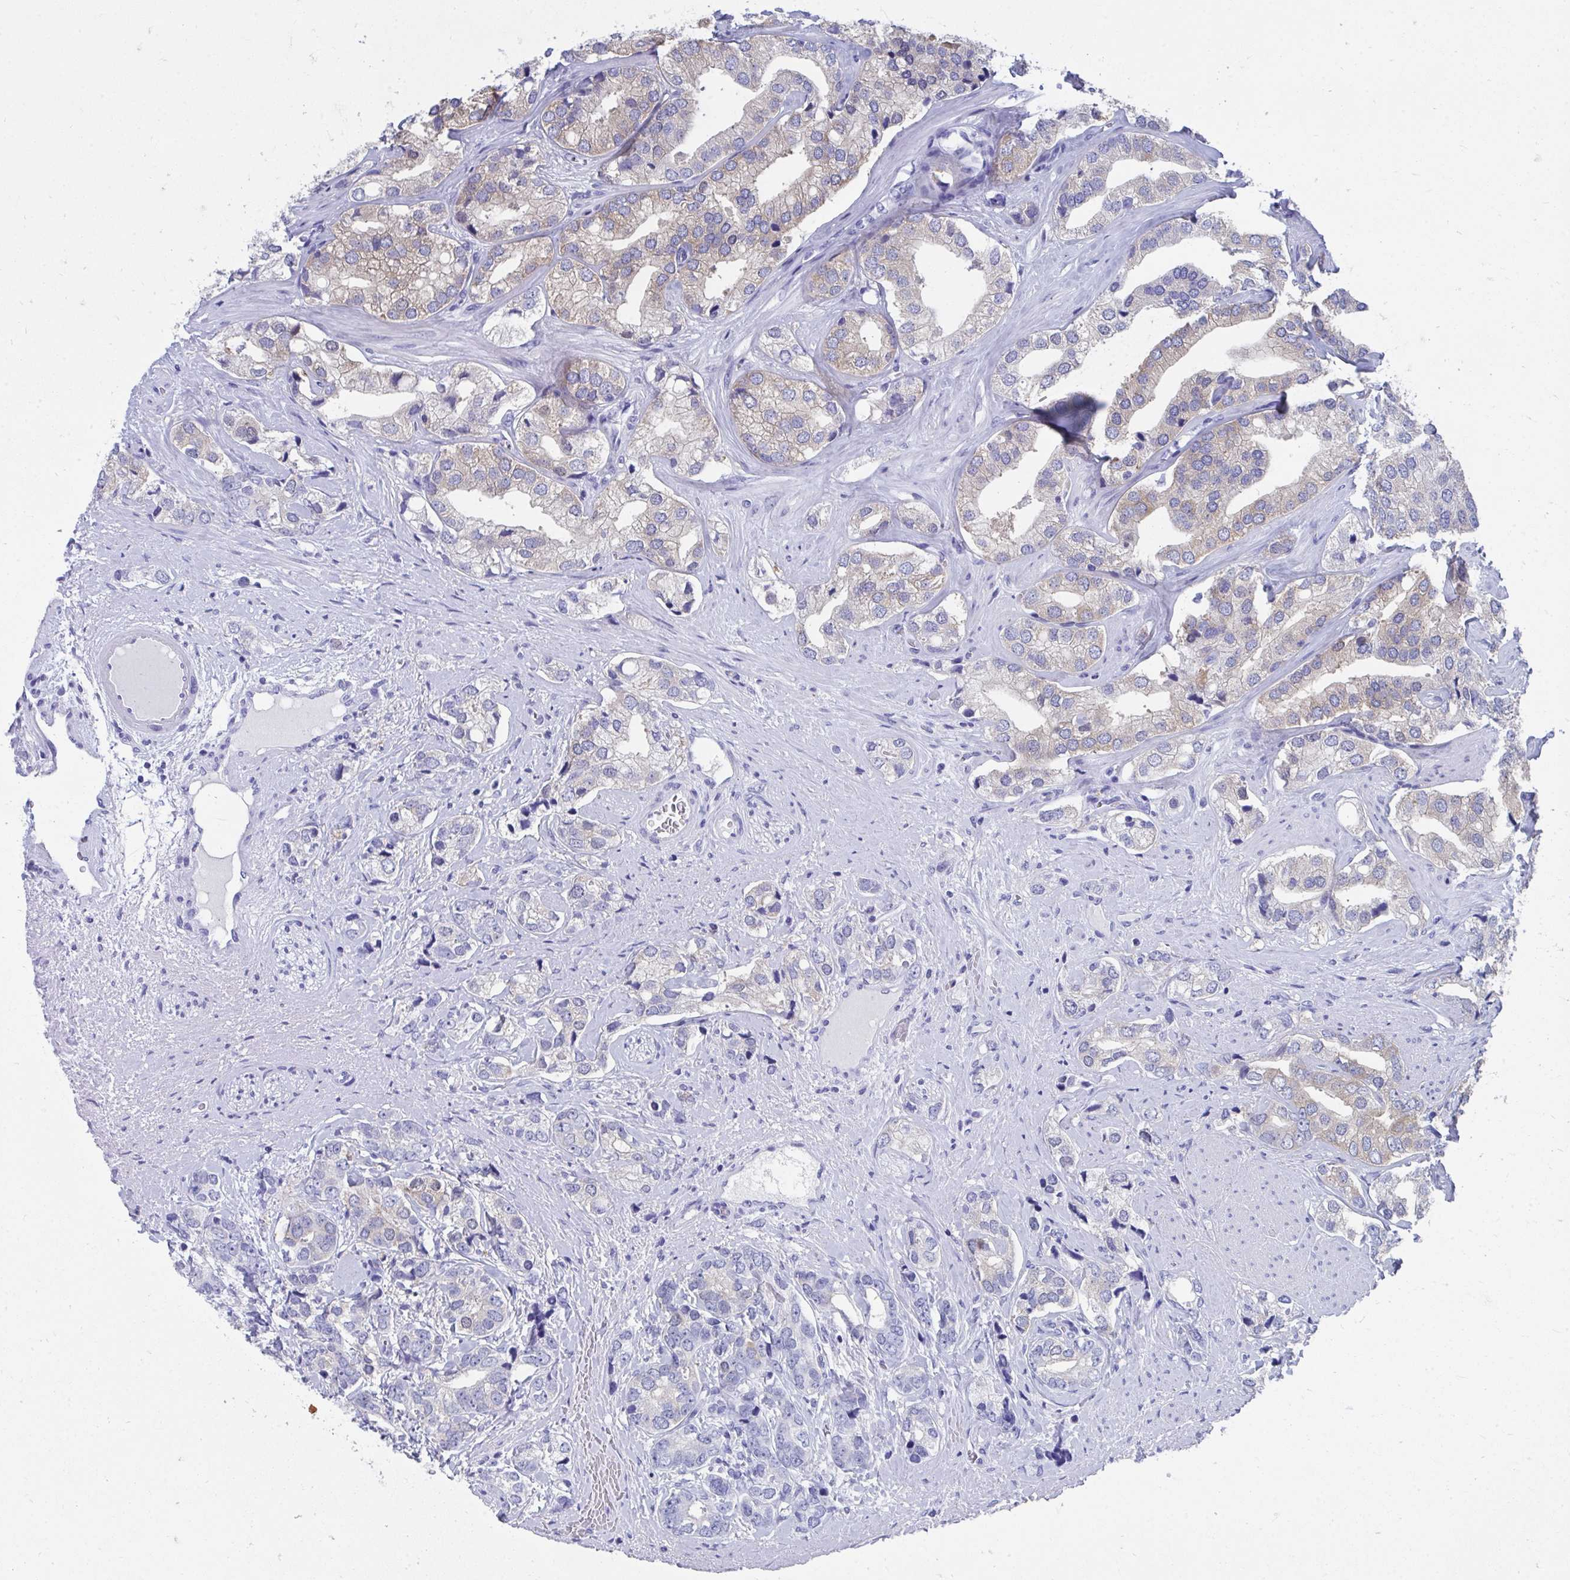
{"staining": {"intensity": "weak", "quantity": "<25%", "location": "cytoplasmic/membranous"}, "tissue": "prostate cancer", "cell_type": "Tumor cells", "image_type": "cancer", "snomed": [{"axis": "morphology", "description": "Adenocarcinoma, High grade"}, {"axis": "topography", "description": "Prostate"}], "caption": "DAB (3,3'-diaminobenzidine) immunohistochemical staining of human high-grade adenocarcinoma (prostate) displays no significant expression in tumor cells. (DAB immunohistochemistry (IHC), high magnification).", "gene": "HGD", "patient": {"sex": "male", "age": 58}}